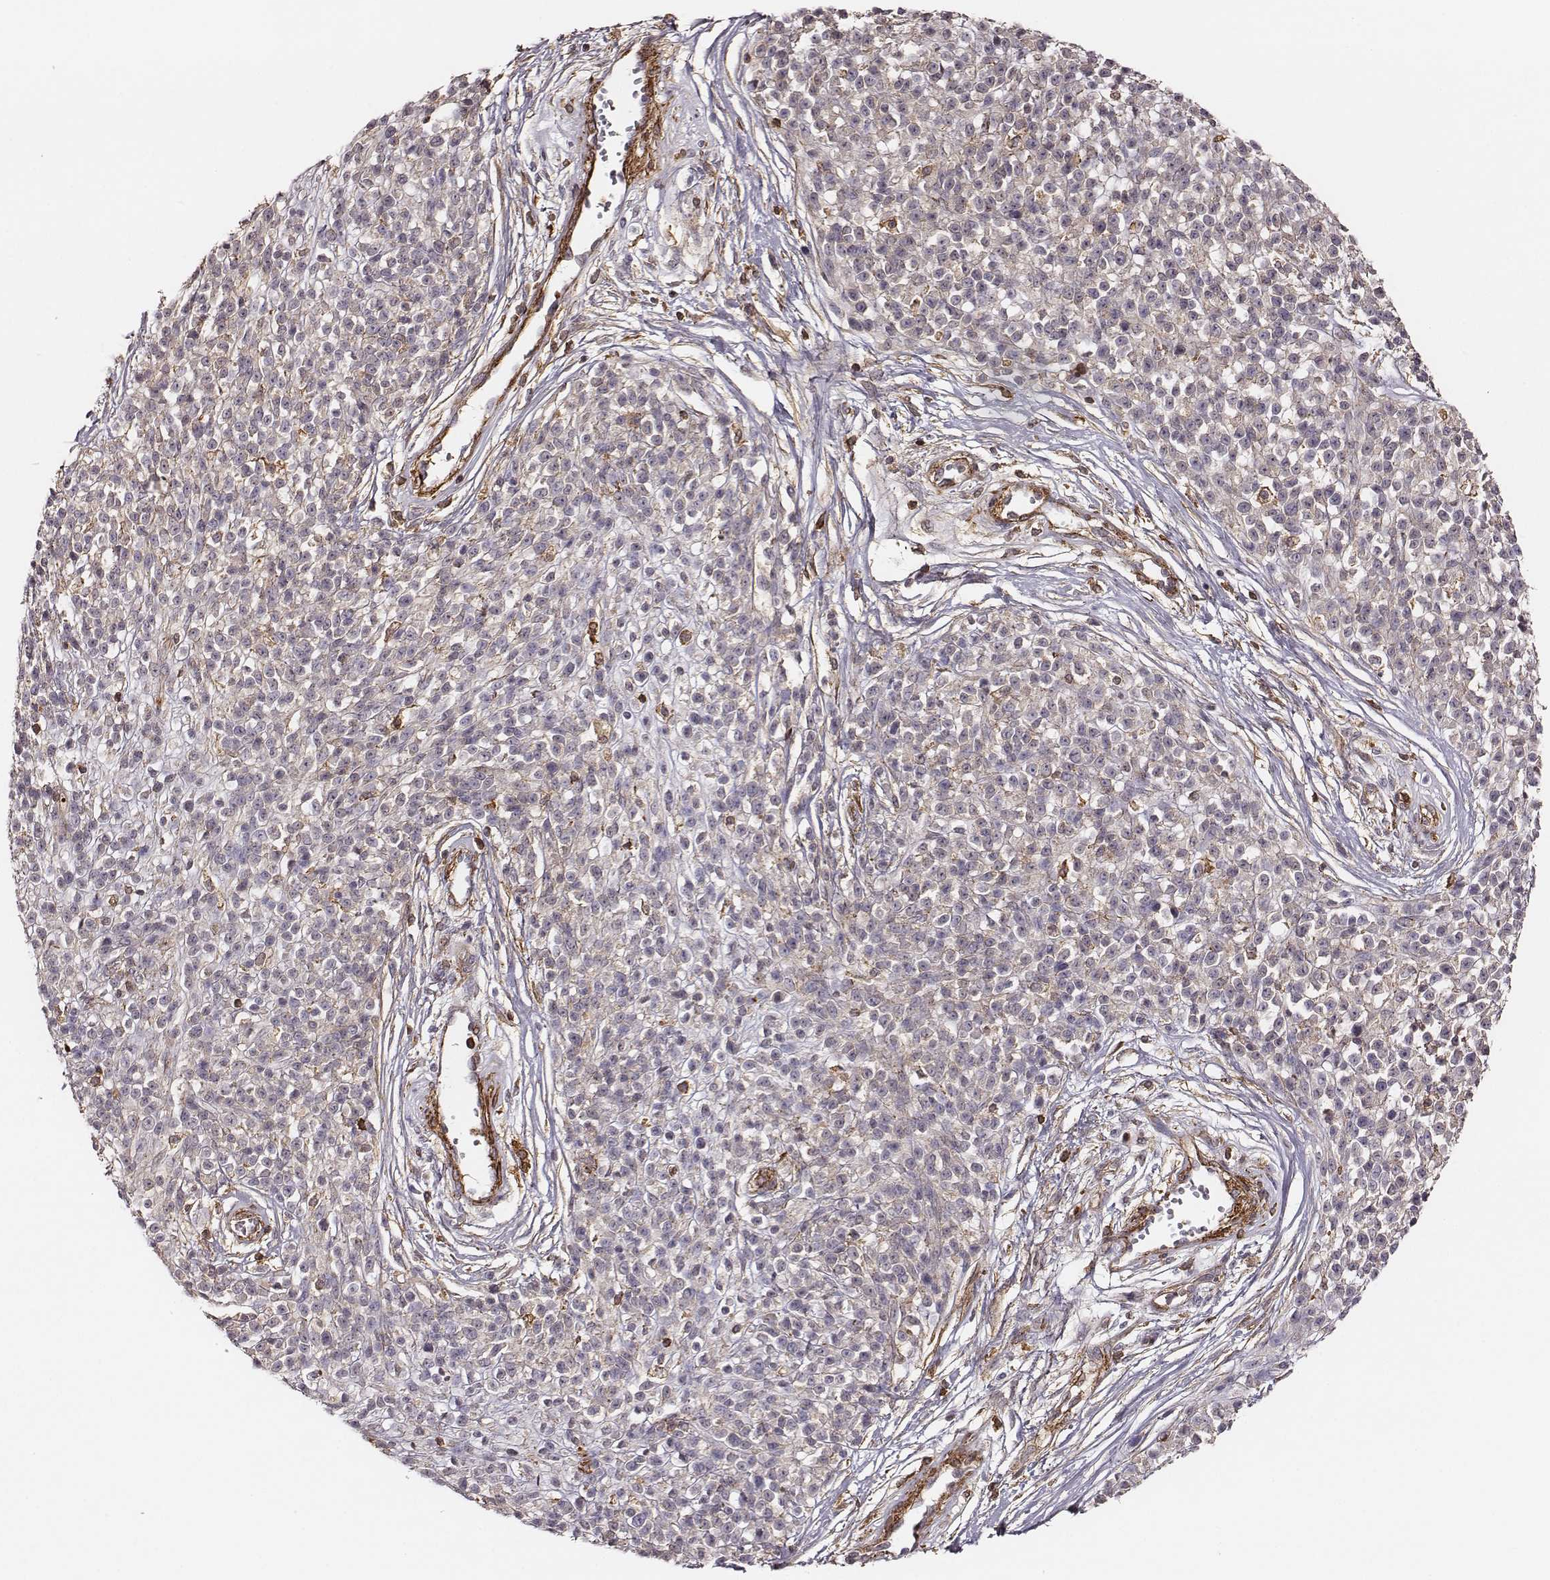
{"staining": {"intensity": "negative", "quantity": "none", "location": "none"}, "tissue": "melanoma", "cell_type": "Tumor cells", "image_type": "cancer", "snomed": [{"axis": "morphology", "description": "Malignant melanoma, NOS"}, {"axis": "topography", "description": "Skin"}, {"axis": "topography", "description": "Skin of trunk"}], "caption": "Immunohistochemical staining of melanoma displays no significant expression in tumor cells.", "gene": "ZYX", "patient": {"sex": "male", "age": 74}}